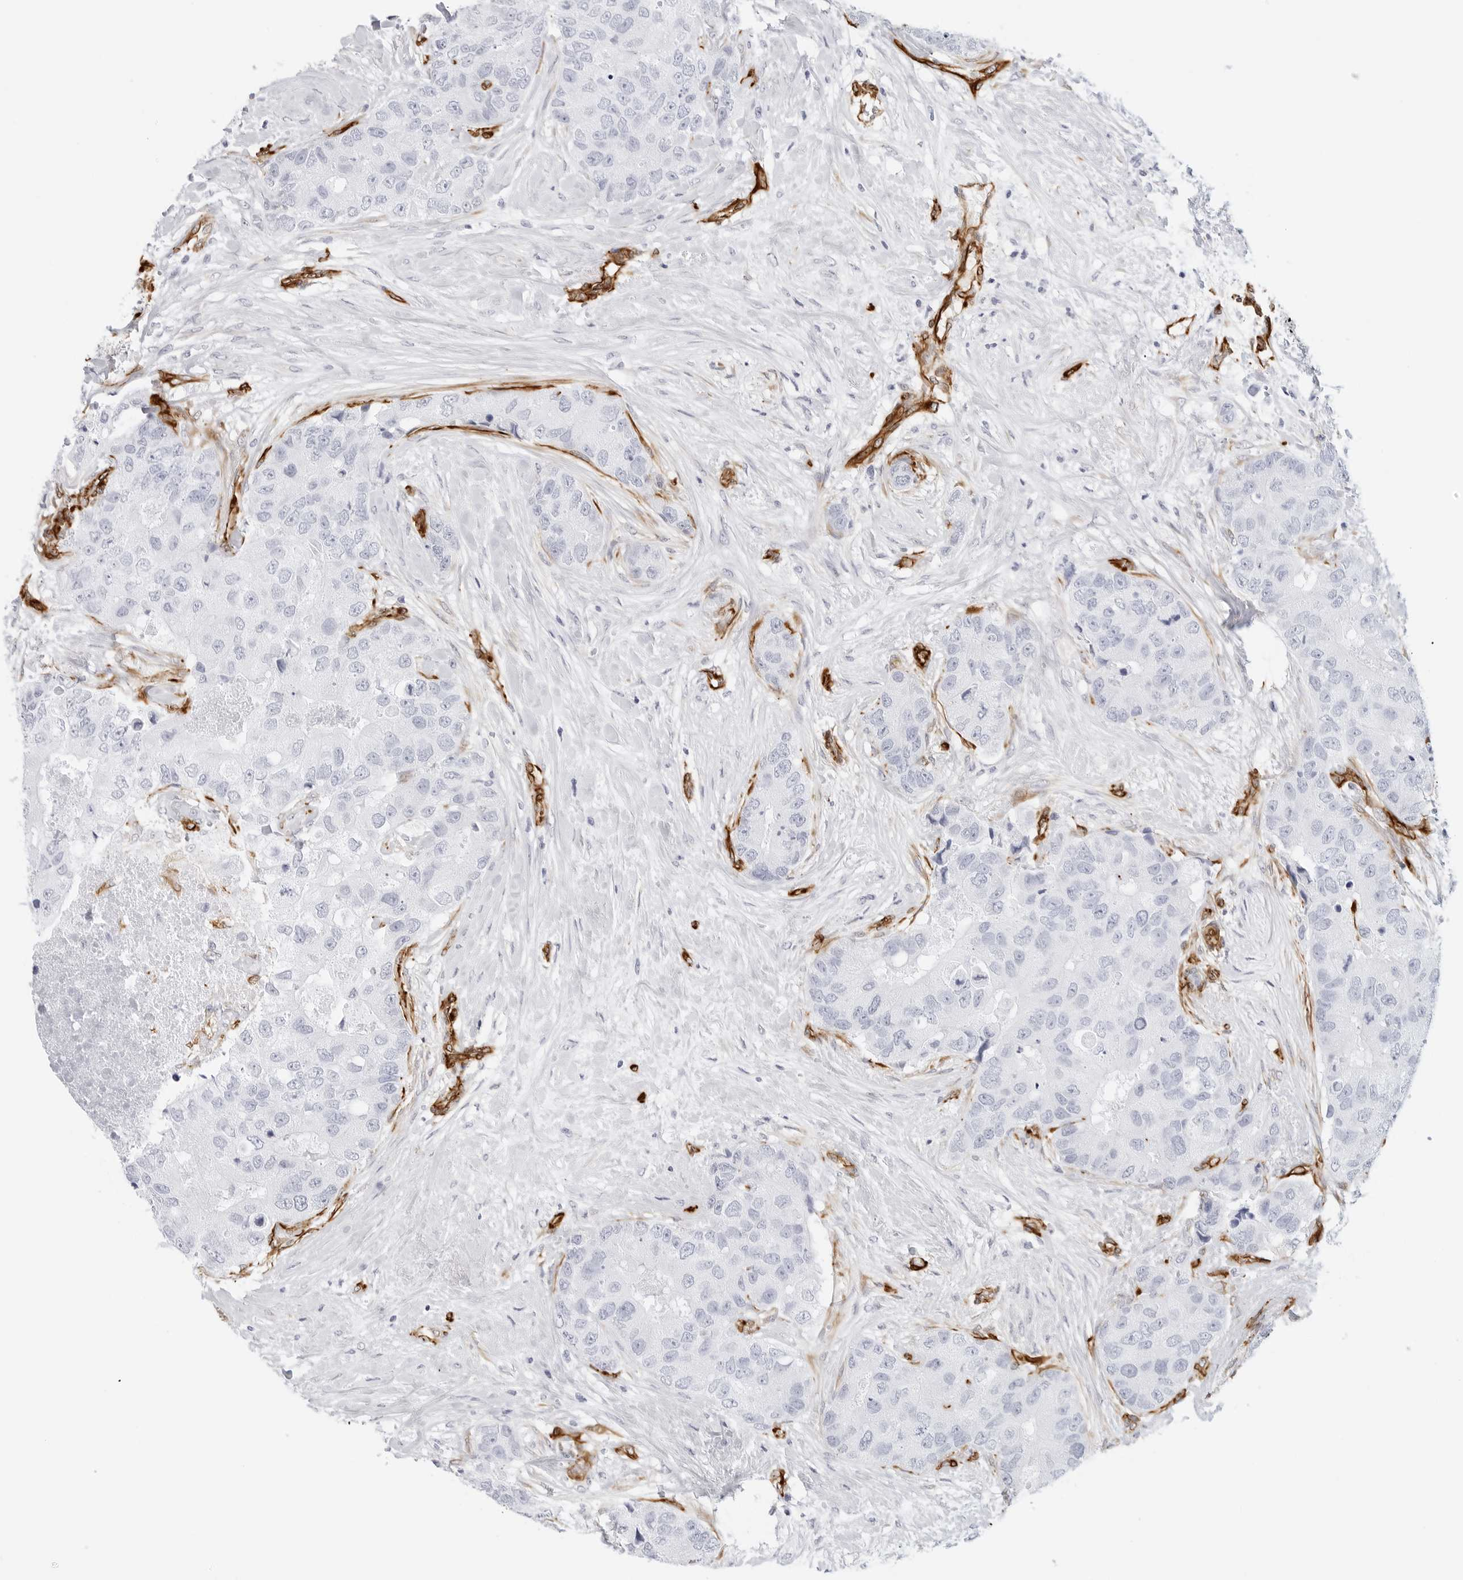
{"staining": {"intensity": "negative", "quantity": "none", "location": "none"}, "tissue": "breast cancer", "cell_type": "Tumor cells", "image_type": "cancer", "snomed": [{"axis": "morphology", "description": "Duct carcinoma"}, {"axis": "topography", "description": "Breast"}], "caption": "High magnification brightfield microscopy of breast cancer (intraductal carcinoma) stained with DAB (brown) and counterstained with hematoxylin (blue): tumor cells show no significant positivity.", "gene": "NES", "patient": {"sex": "female", "age": 62}}